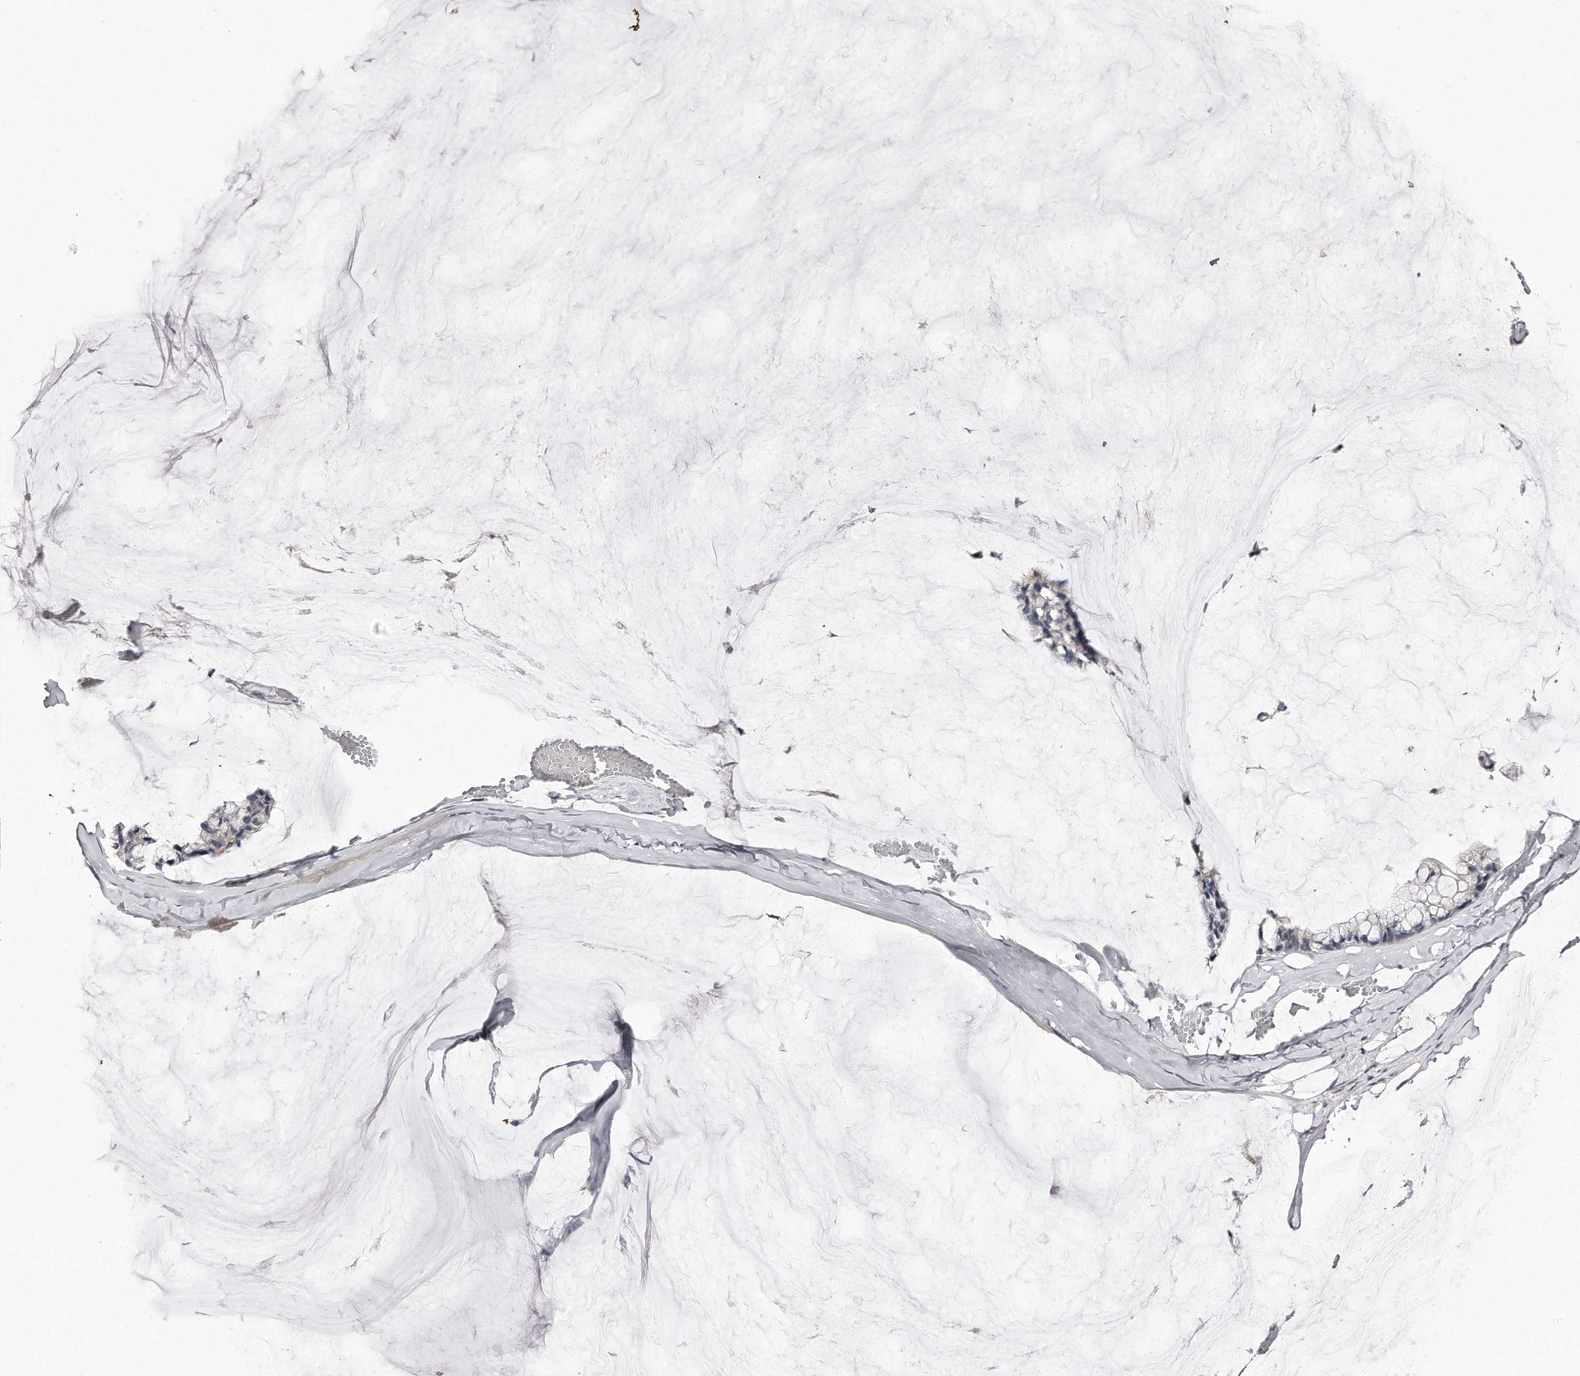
{"staining": {"intensity": "negative", "quantity": "none", "location": "none"}, "tissue": "ovarian cancer", "cell_type": "Tumor cells", "image_type": "cancer", "snomed": [{"axis": "morphology", "description": "Cystadenocarcinoma, mucinous, NOS"}, {"axis": "topography", "description": "Ovary"}], "caption": "Tumor cells show no significant staining in ovarian cancer.", "gene": "LMOD1", "patient": {"sex": "female", "age": 39}}